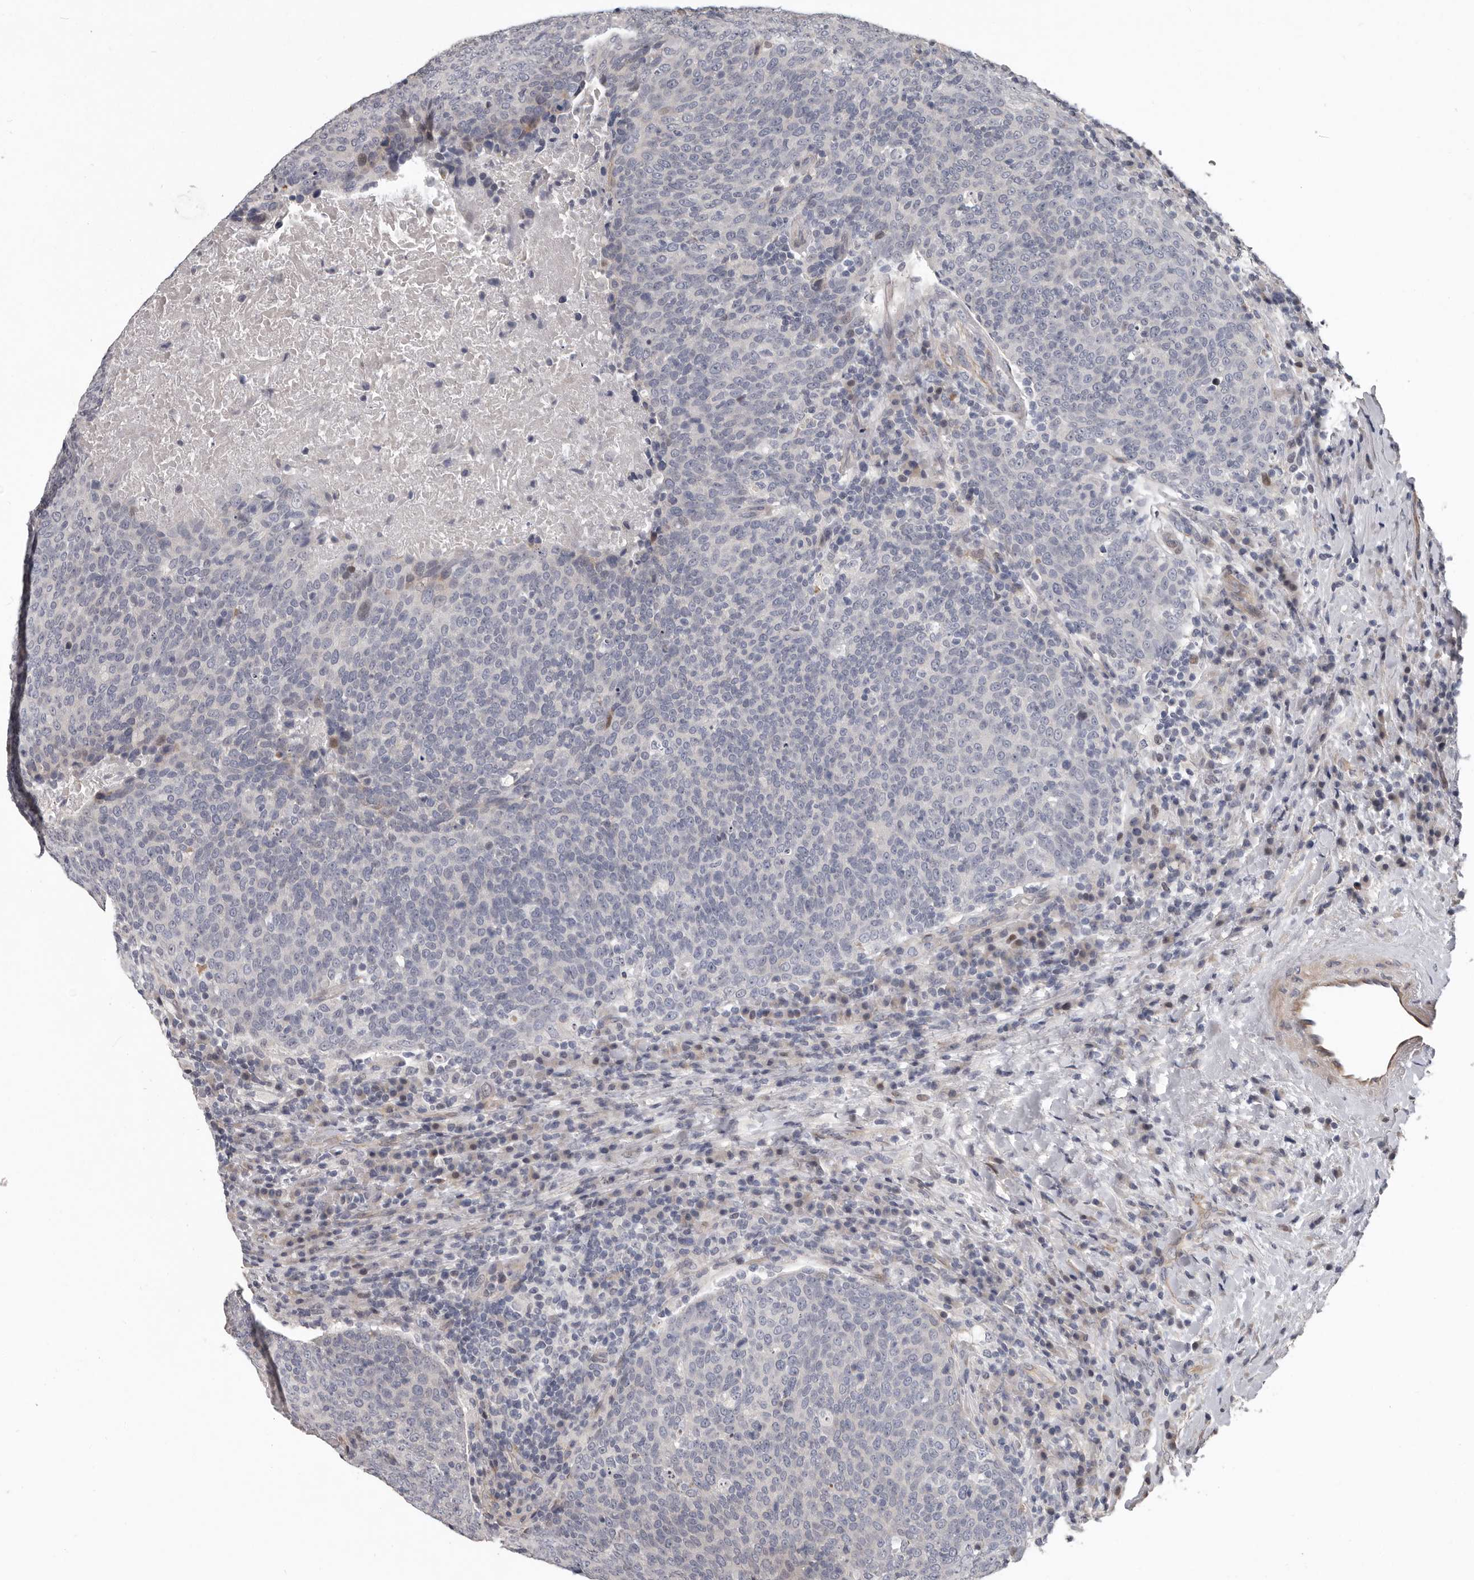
{"staining": {"intensity": "negative", "quantity": "none", "location": "none"}, "tissue": "head and neck cancer", "cell_type": "Tumor cells", "image_type": "cancer", "snomed": [{"axis": "morphology", "description": "Squamous cell carcinoma, NOS"}, {"axis": "morphology", "description": "Squamous cell carcinoma, metastatic, NOS"}, {"axis": "topography", "description": "Lymph node"}, {"axis": "topography", "description": "Head-Neck"}], "caption": "The histopathology image demonstrates no significant staining in tumor cells of squamous cell carcinoma (head and neck).", "gene": "RNF217", "patient": {"sex": "male", "age": 62}}